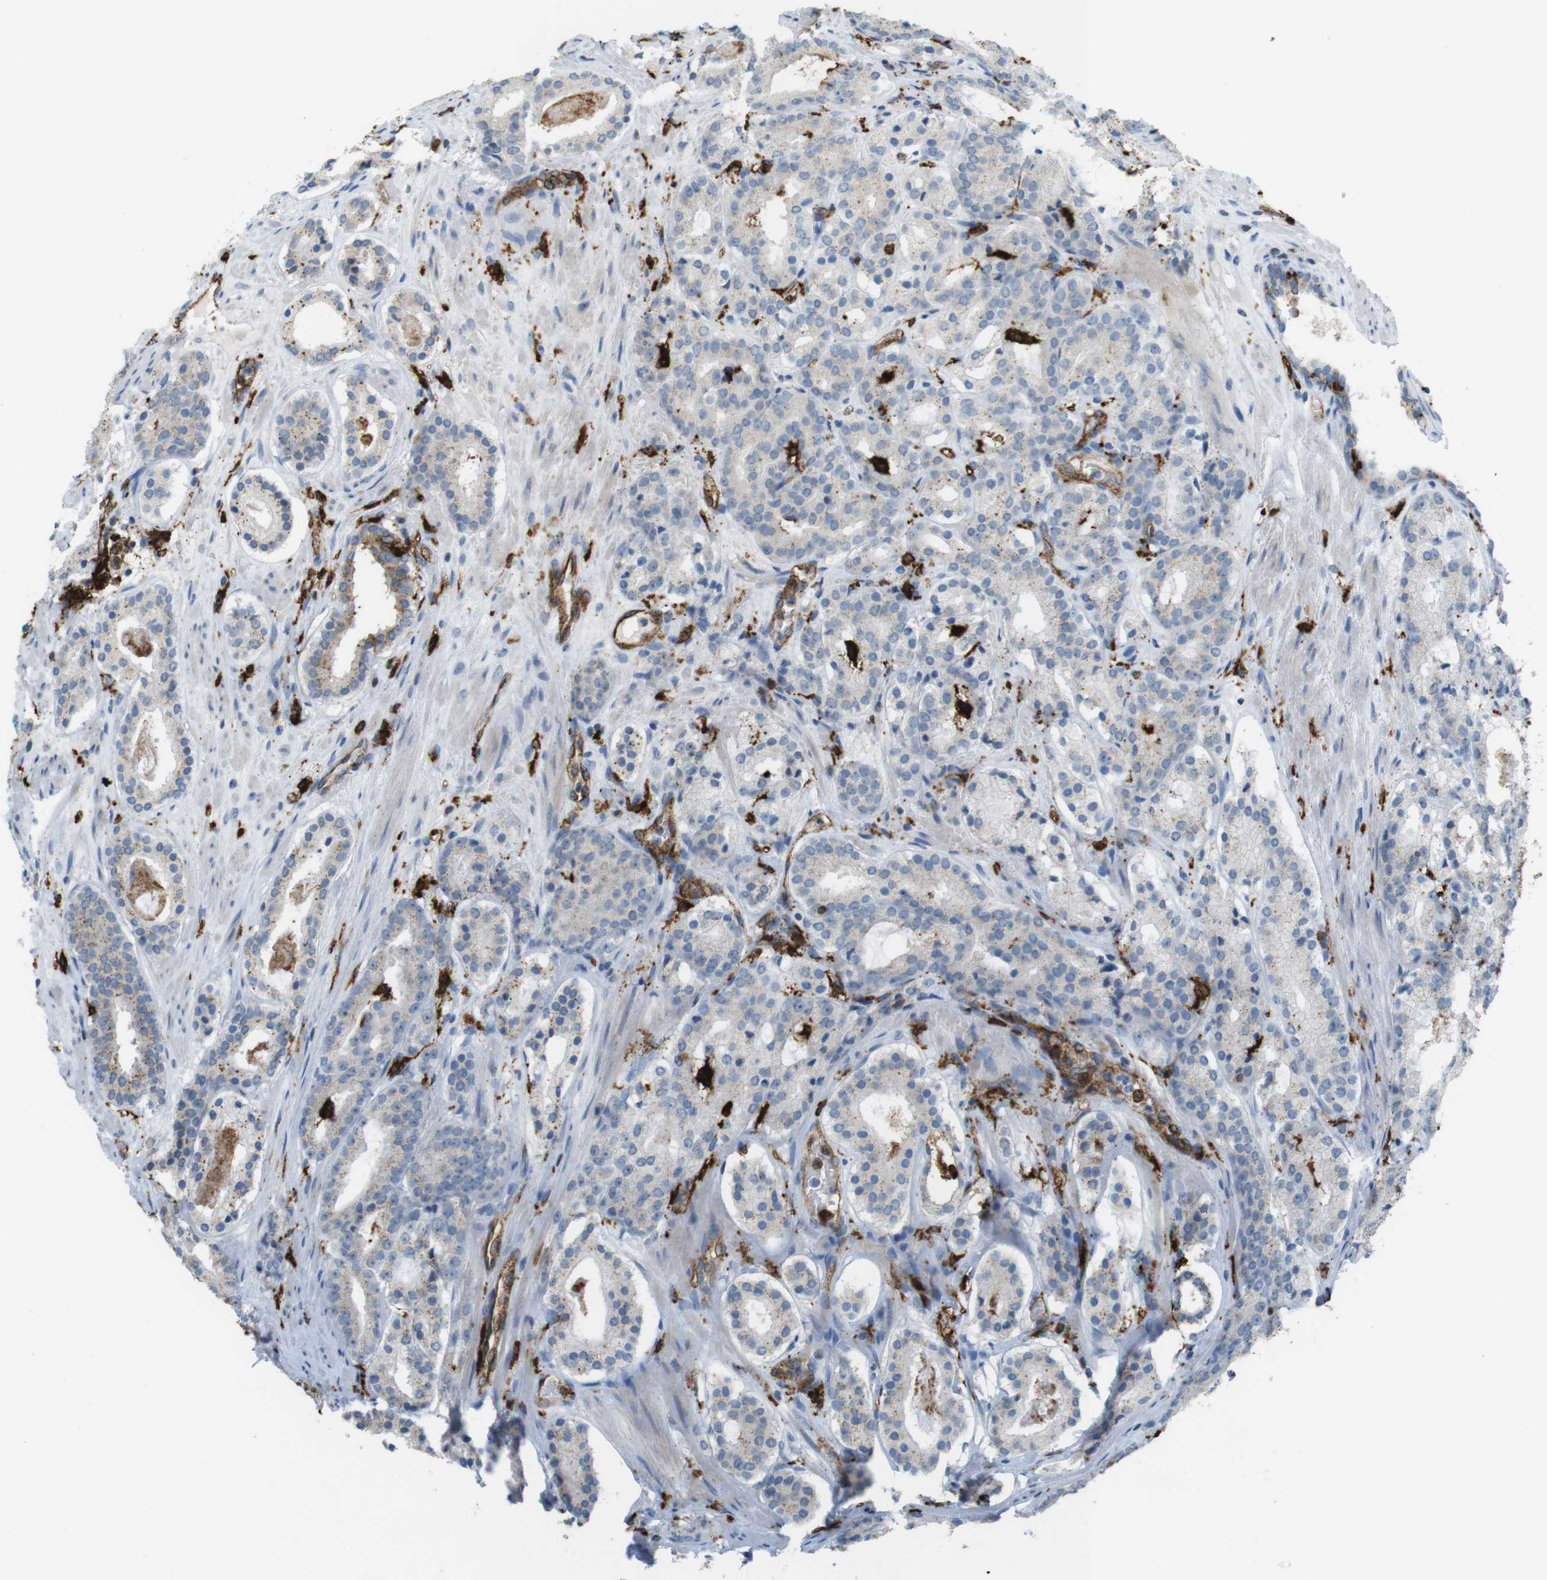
{"staining": {"intensity": "negative", "quantity": "none", "location": "none"}, "tissue": "prostate cancer", "cell_type": "Tumor cells", "image_type": "cancer", "snomed": [{"axis": "morphology", "description": "Adenocarcinoma, Low grade"}, {"axis": "topography", "description": "Prostate"}], "caption": "Tumor cells are negative for brown protein staining in adenocarcinoma (low-grade) (prostate).", "gene": "HLA-DRA", "patient": {"sex": "male", "age": 69}}